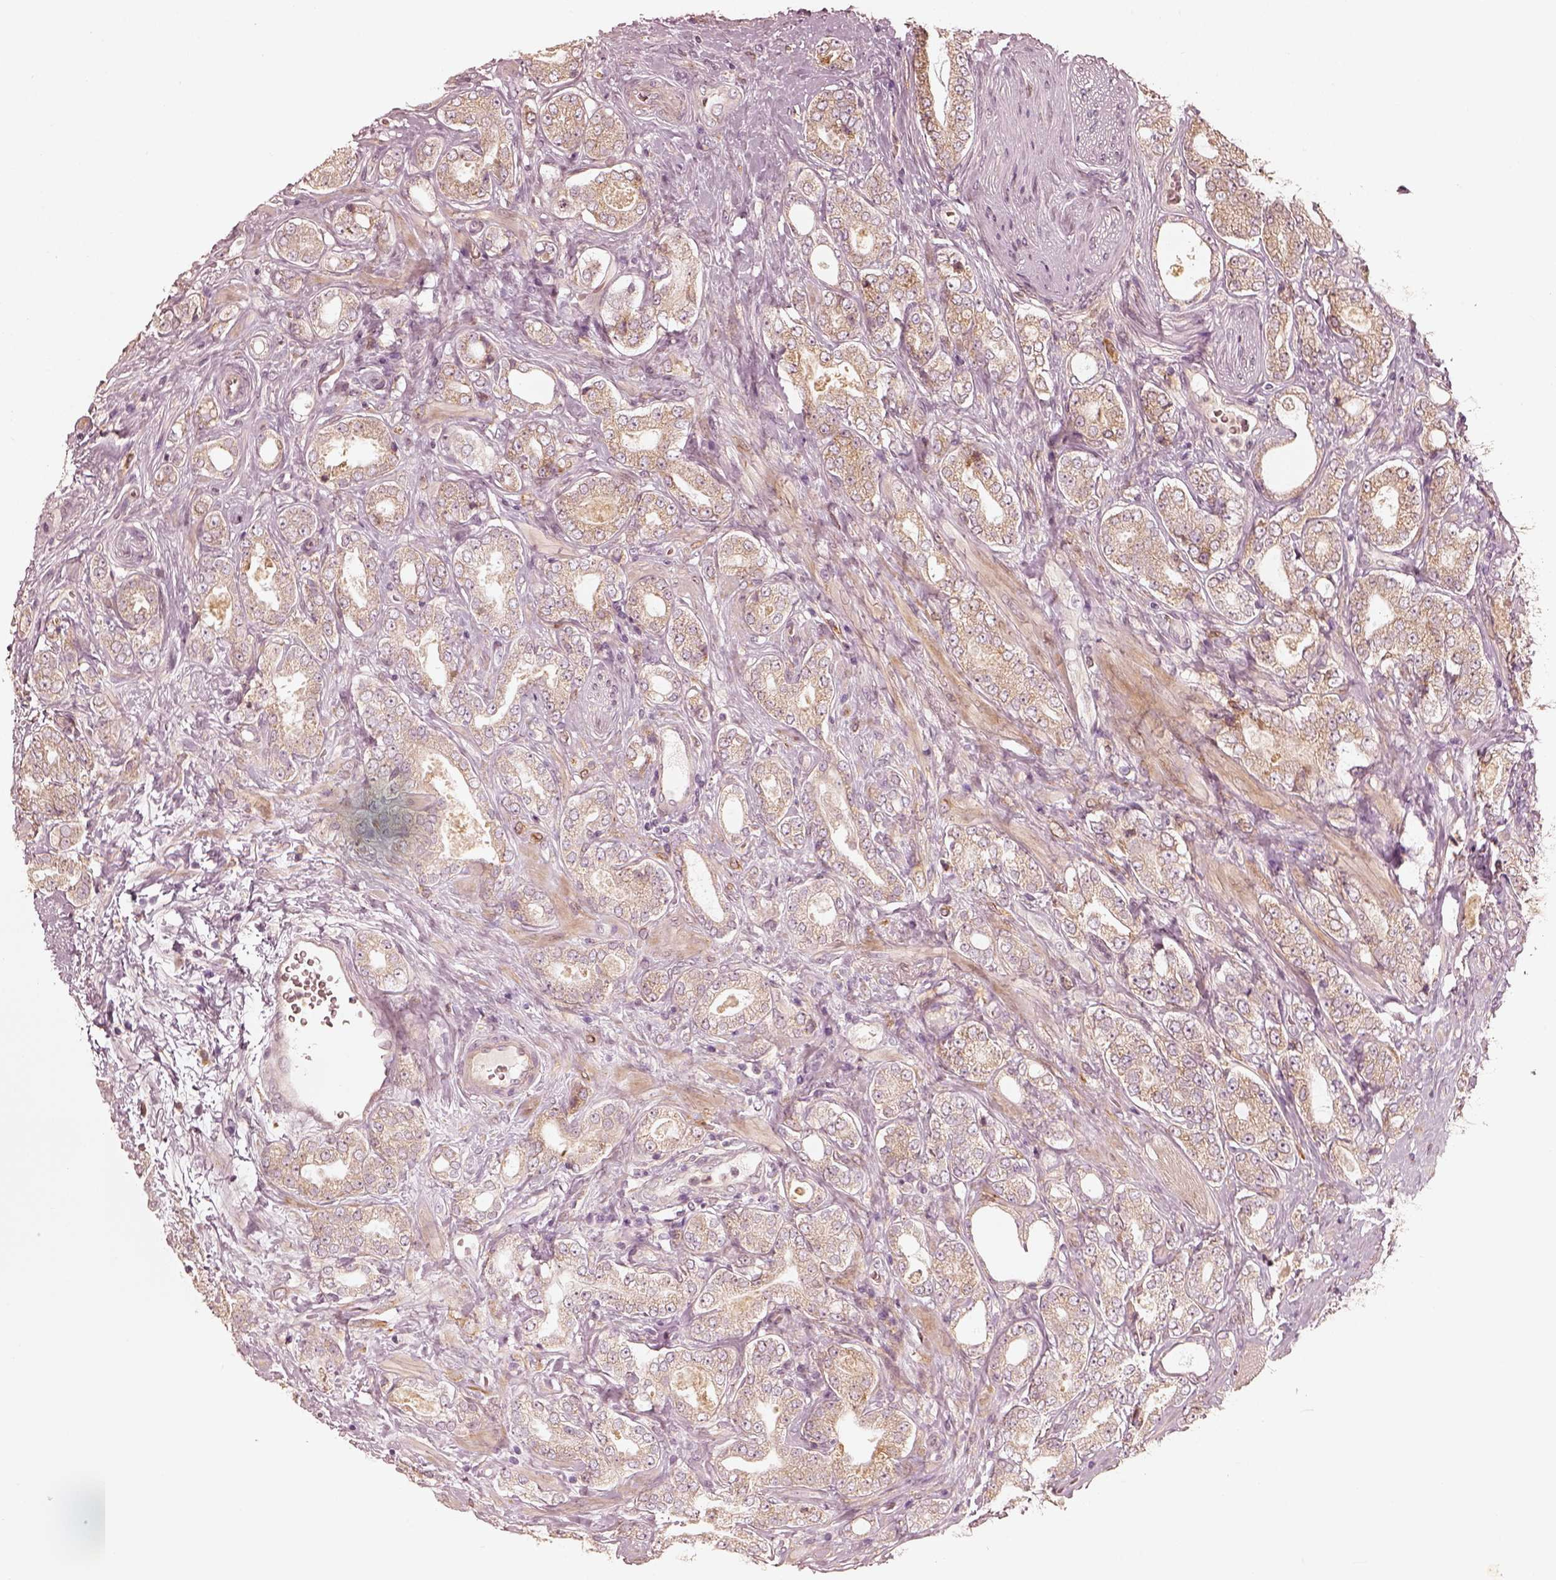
{"staining": {"intensity": "moderate", "quantity": ">75%", "location": "cytoplasmic/membranous"}, "tissue": "prostate cancer", "cell_type": "Tumor cells", "image_type": "cancer", "snomed": [{"axis": "morphology", "description": "Adenocarcinoma, NOS"}, {"axis": "topography", "description": "Prostate"}], "caption": "Immunohistochemical staining of human prostate cancer demonstrates medium levels of moderate cytoplasmic/membranous protein expression in approximately >75% of tumor cells.", "gene": "WLS", "patient": {"sex": "male", "age": 64}}